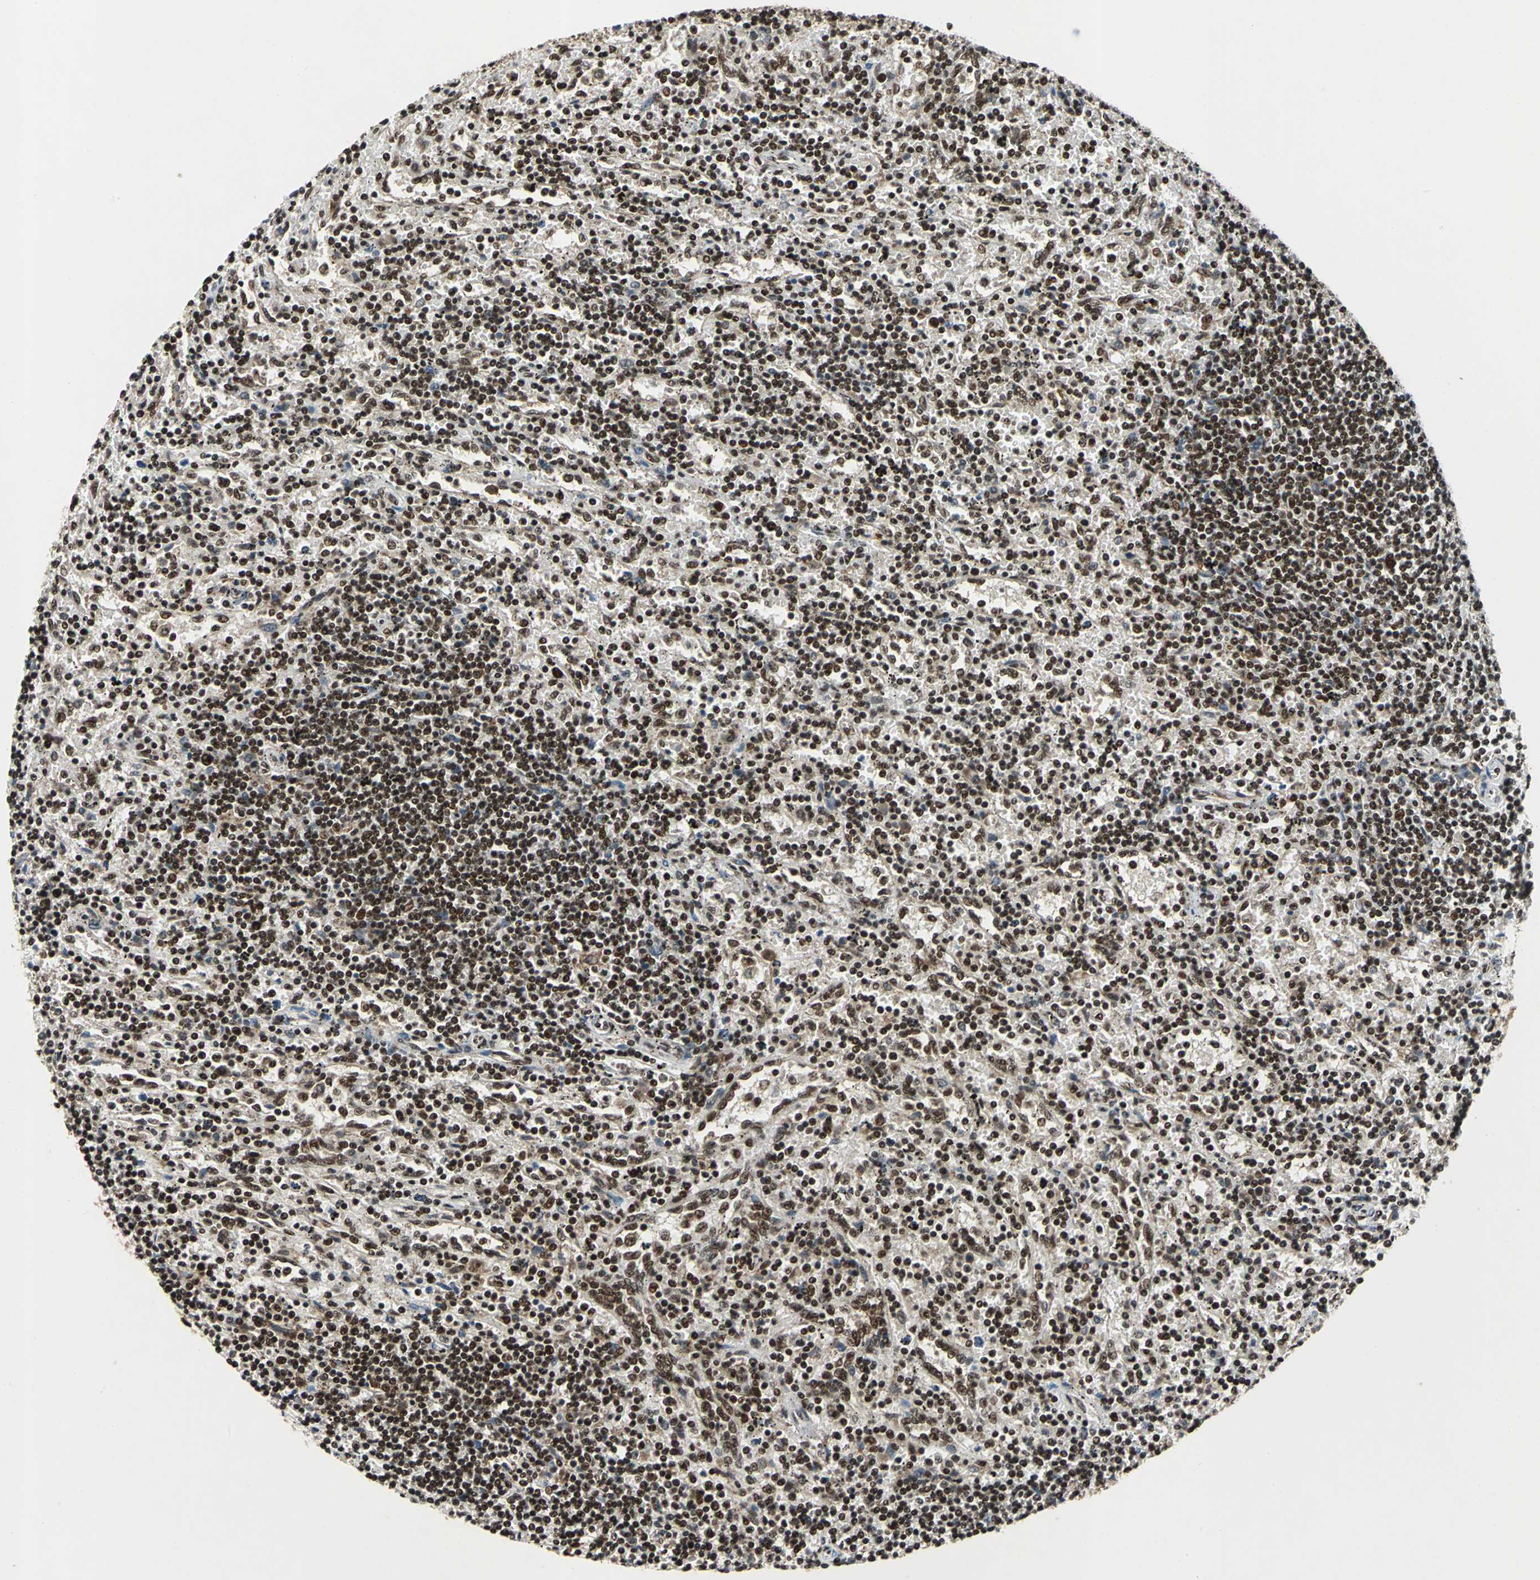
{"staining": {"intensity": "strong", "quantity": ">75%", "location": "nuclear"}, "tissue": "lymphoma", "cell_type": "Tumor cells", "image_type": "cancer", "snomed": [{"axis": "morphology", "description": "Malignant lymphoma, non-Hodgkin's type, Low grade"}, {"axis": "topography", "description": "Spleen"}], "caption": "Brown immunohistochemical staining in human lymphoma displays strong nuclear staining in about >75% of tumor cells.", "gene": "MTA2", "patient": {"sex": "male", "age": 76}}